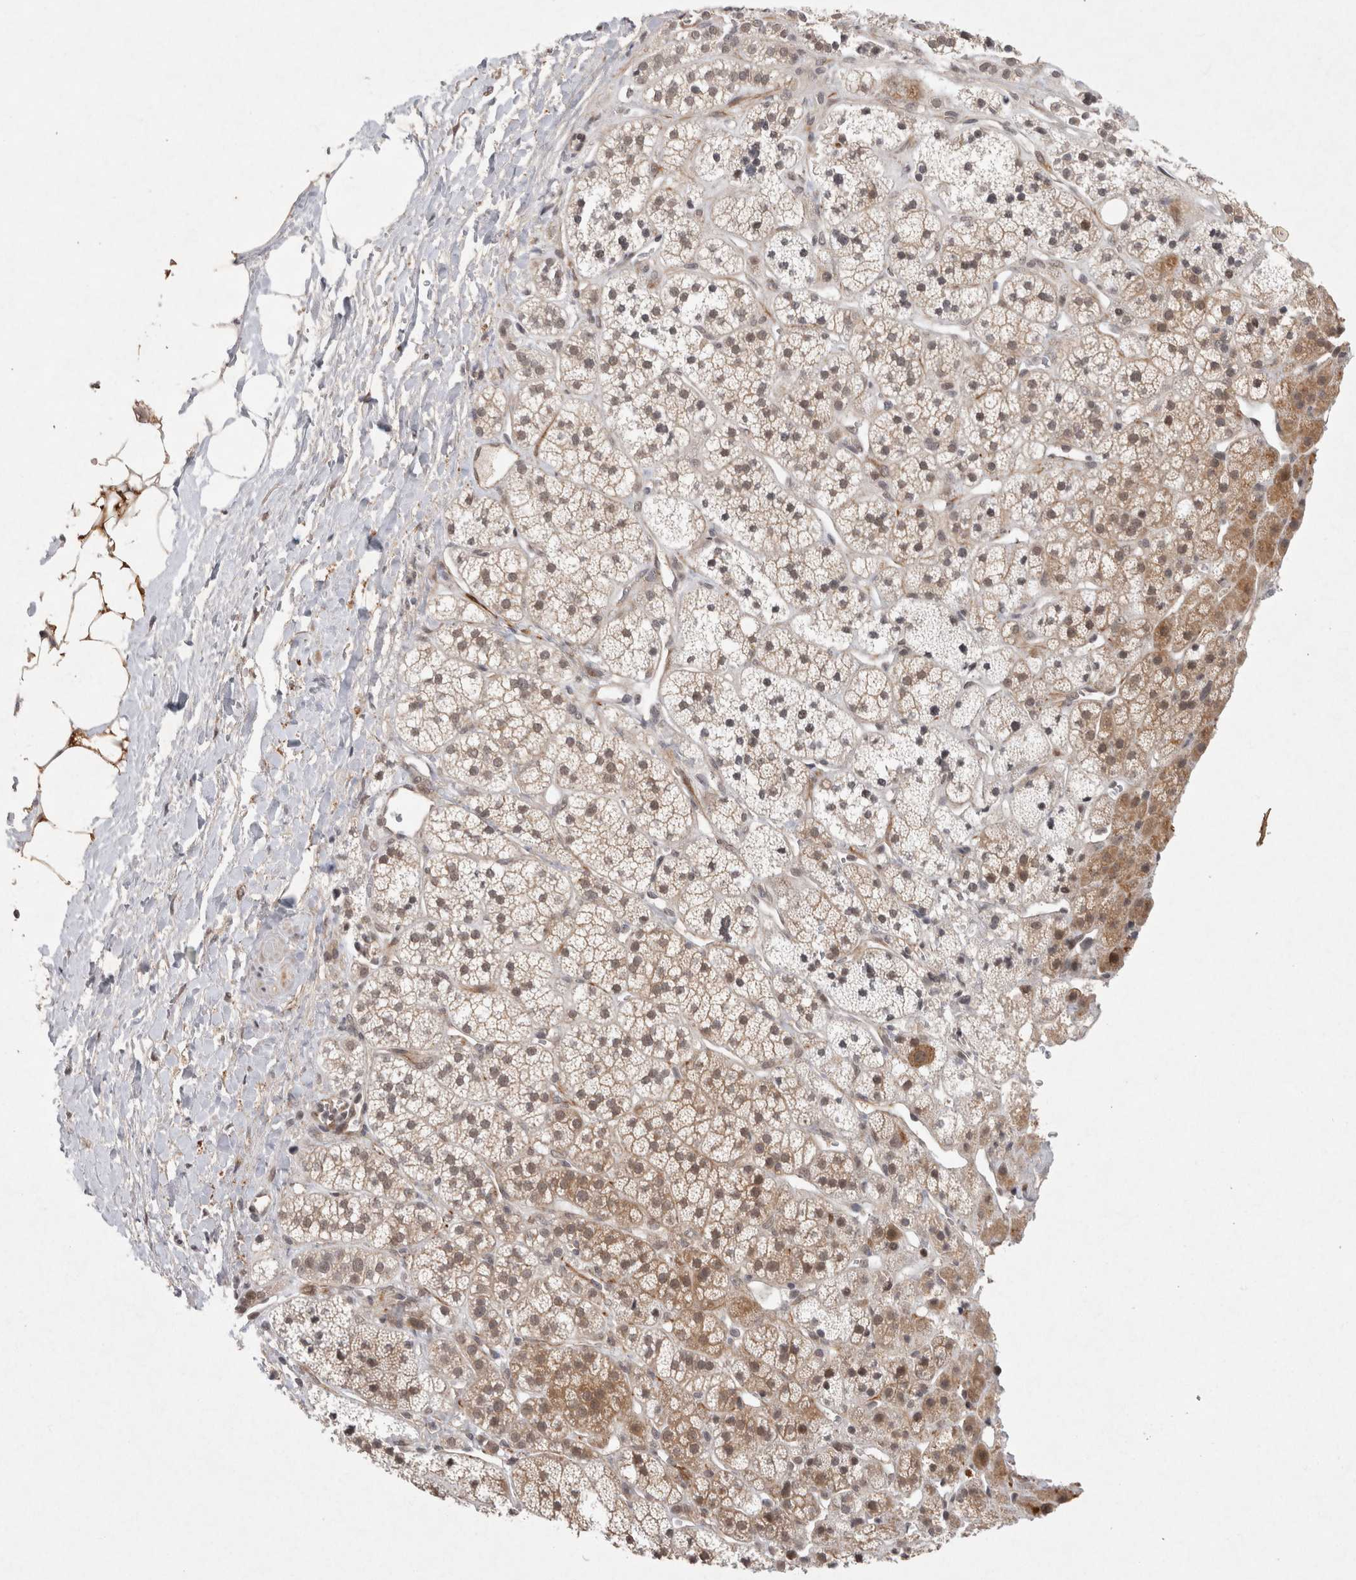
{"staining": {"intensity": "weak", "quantity": ">75%", "location": "cytoplasmic/membranous"}, "tissue": "adrenal gland", "cell_type": "Glandular cells", "image_type": "normal", "snomed": [{"axis": "morphology", "description": "Normal tissue, NOS"}, {"axis": "topography", "description": "Adrenal gland"}], "caption": "A micrograph of adrenal gland stained for a protein exhibits weak cytoplasmic/membranous brown staining in glandular cells. (Brightfield microscopy of DAB IHC at high magnification).", "gene": "CRISPLD1", "patient": {"sex": "male", "age": 56}}